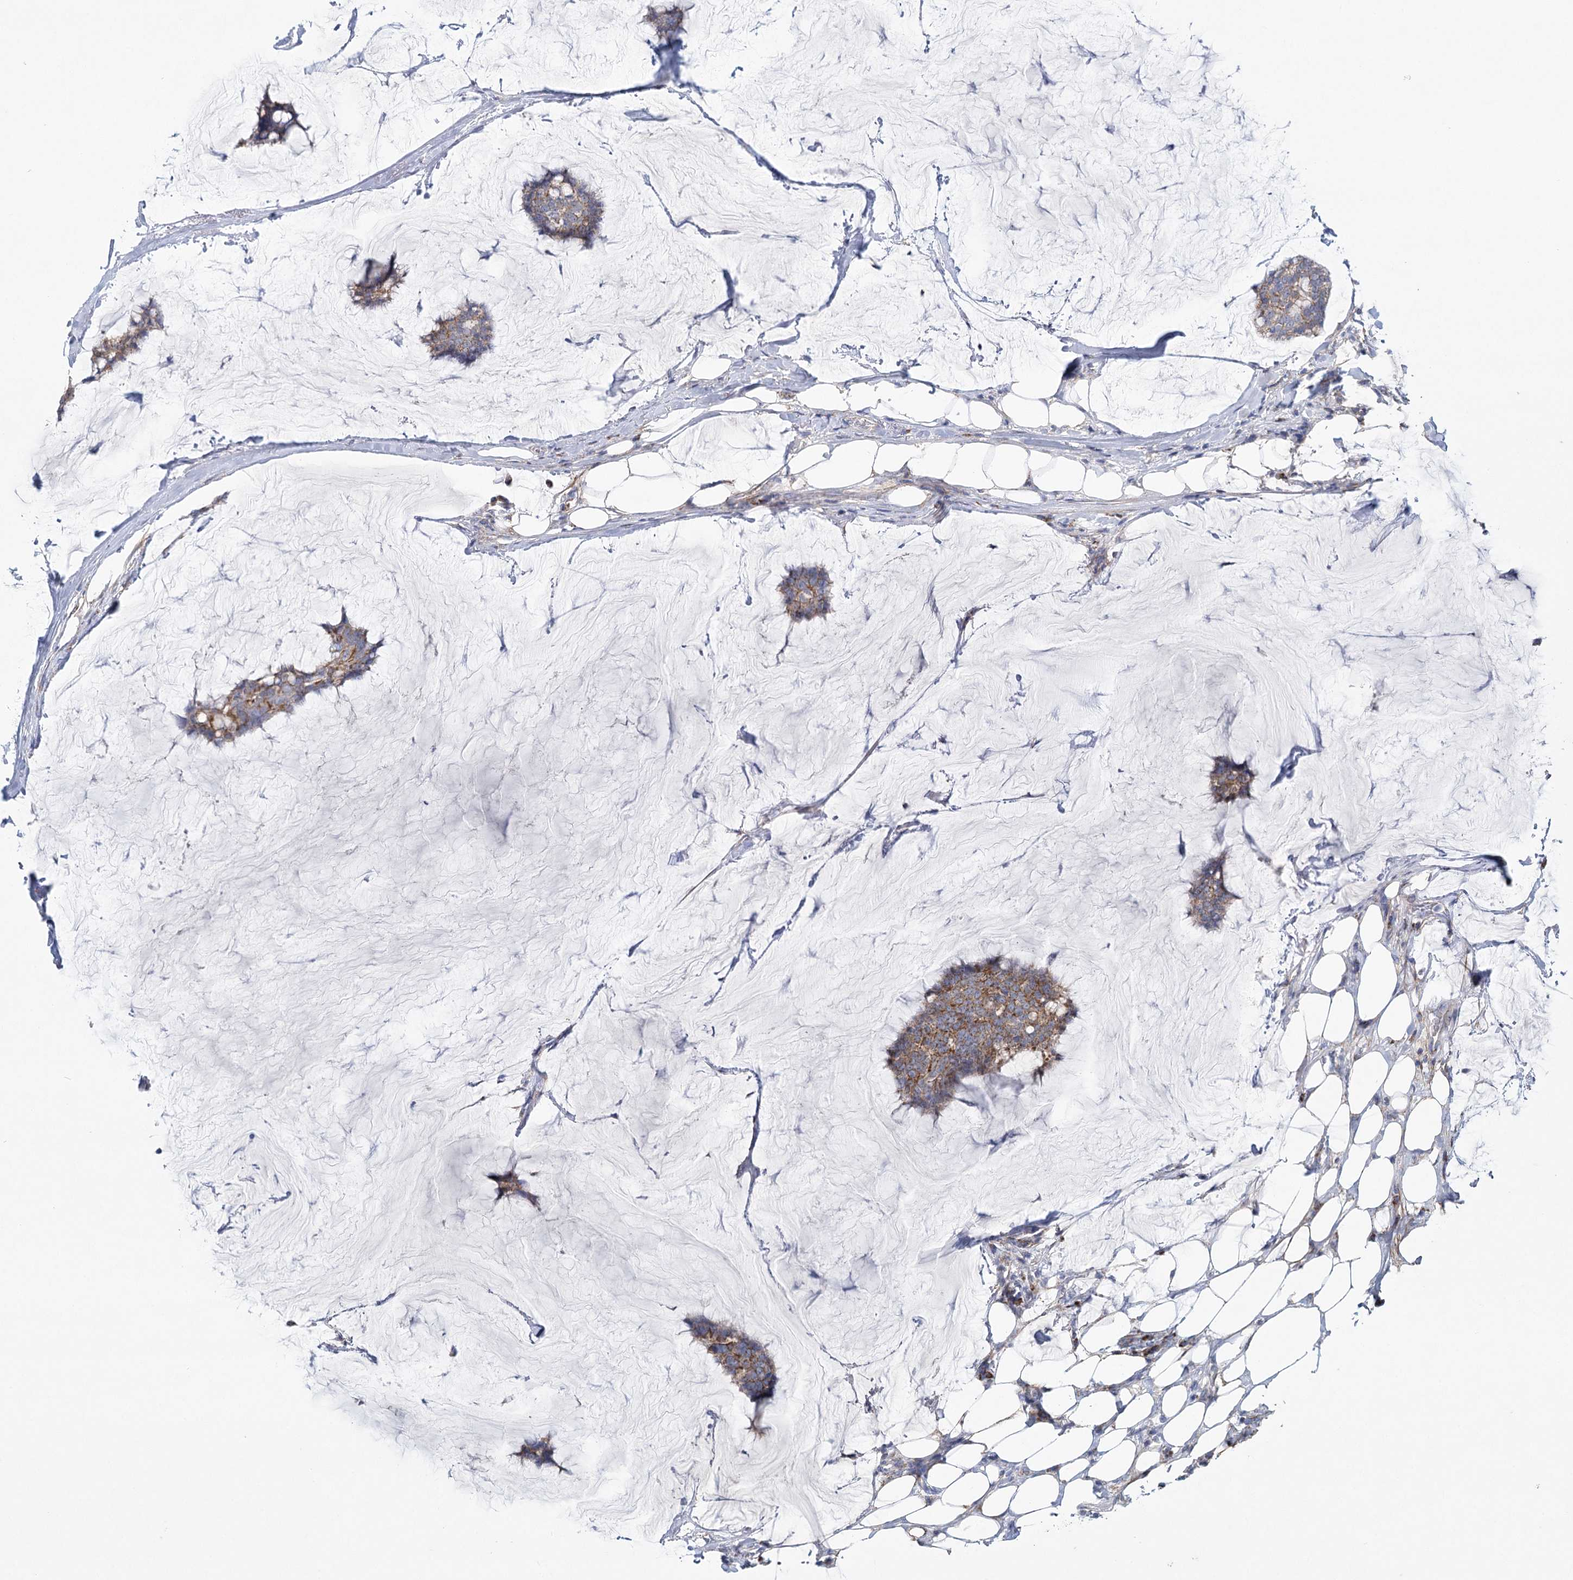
{"staining": {"intensity": "moderate", "quantity": ">75%", "location": "cytoplasmic/membranous"}, "tissue": "breast cancer", "cell_type": "Tumor cells", "image_type": "cancer", "snomed": [{"axis": "morphology", "description": "Duct carcinoma"}, {"axis": "topography", "description": "Breast"}], "caption": "A brown stain shows moderate cytoplasmic/membranous expression of a protein in breast intraductal carcinoma tumor cells.", "gene": "SNX7", "patient": {"sex": "female", "age": 93}}